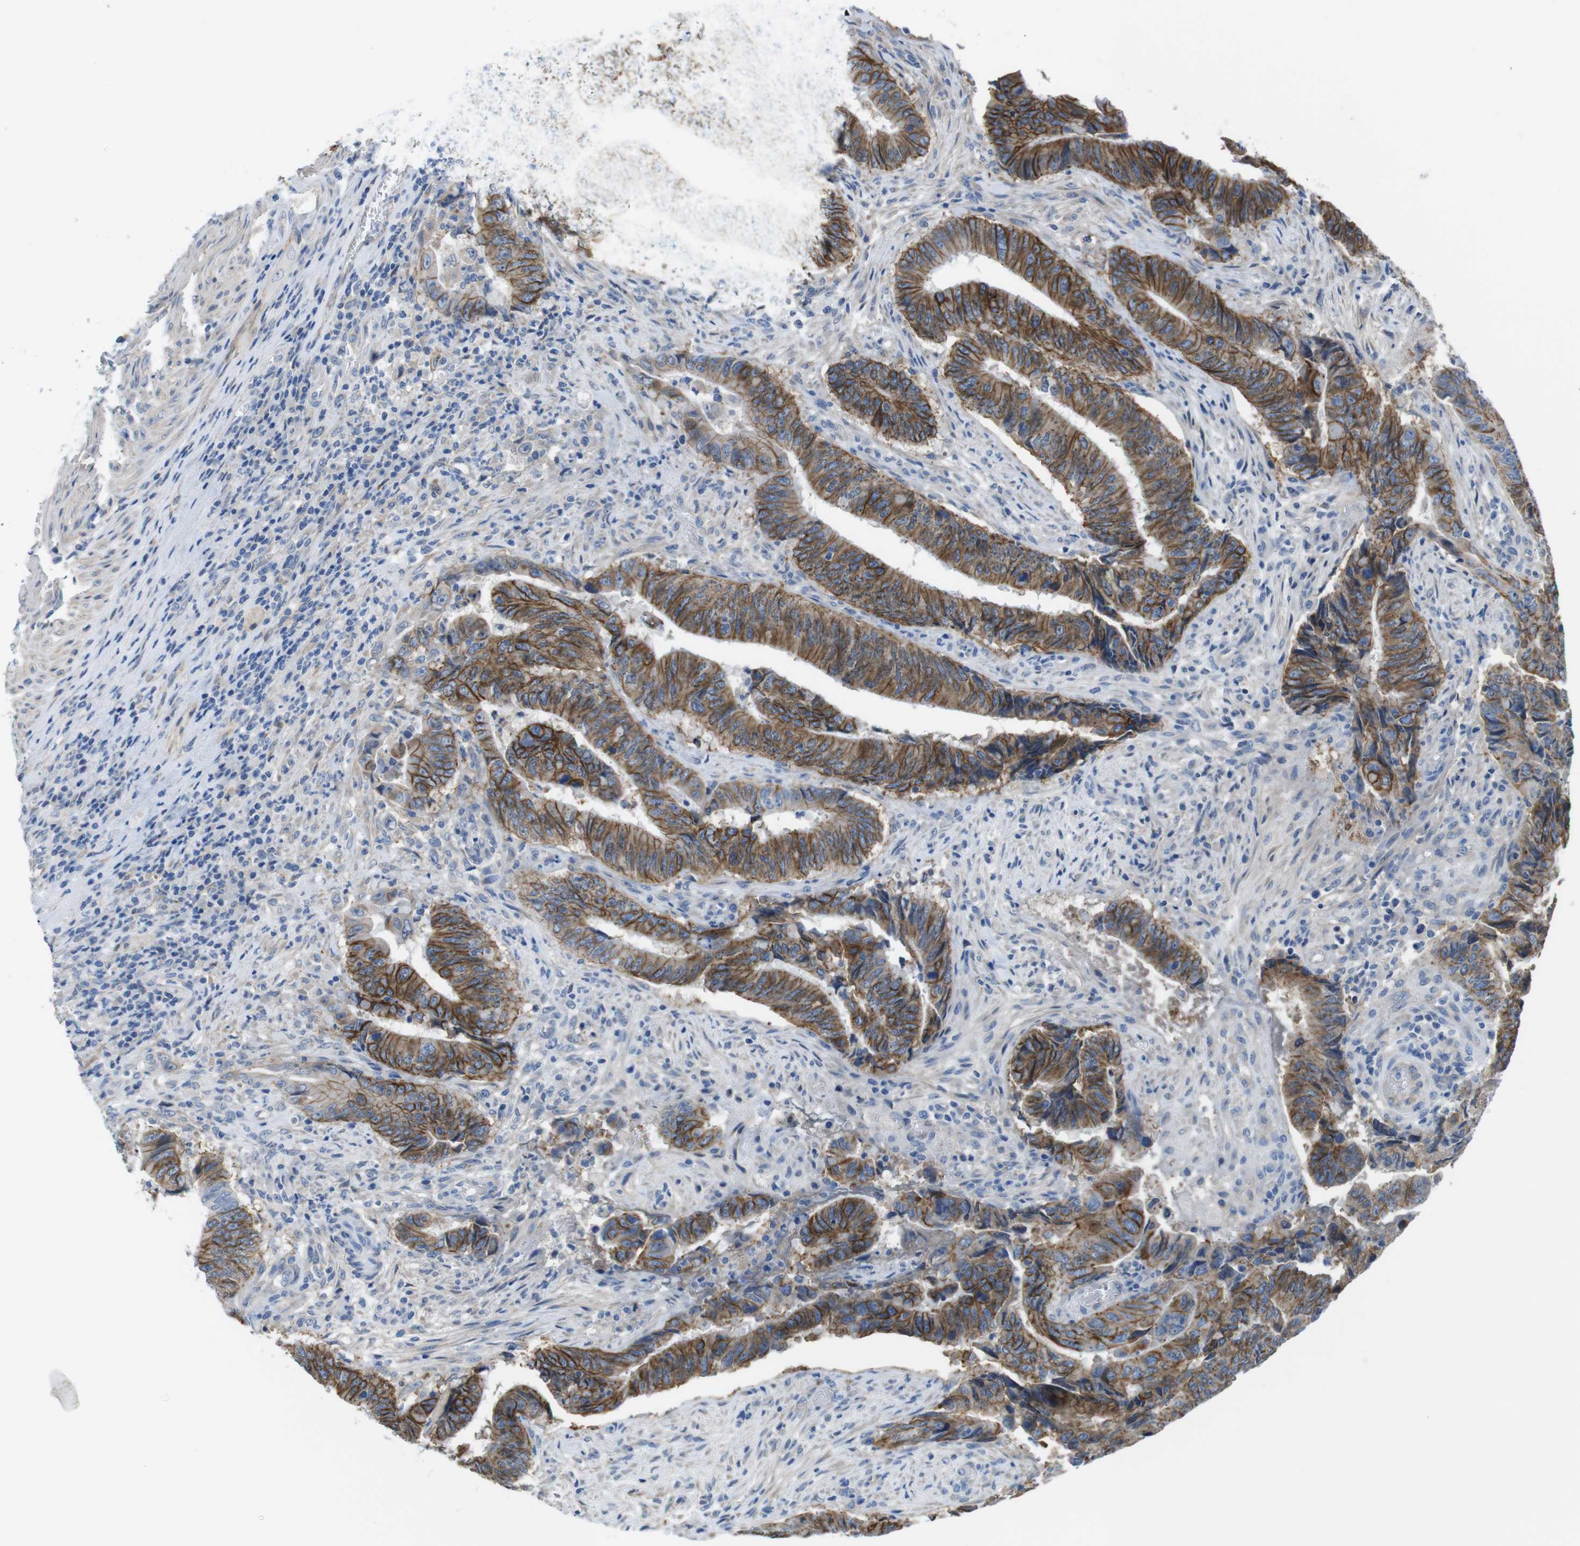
{"staining": {"intensity": "moderate", "quantity": ">75%", "location": "cytoplasmic/membranous"}, "tissue": "colorectal cancer", "cell_type": "Tumor cells", "image_type": "cancer", "snomed": [{"axis": "morphology", "description": "Normal tissue, NOS"}, {"axis": "morphology", "description": "Adenocarcinoma, NOS"}, {"axis": "topography", "description": "Colon"}], "caption": "A high-resolution histopathology image shows IHC staining of adenocarcinoma (colorectal), which demonstrates moderate cytoplasmic/membranous positivity in about >75% of tumor cells.", "gene": "CDH8", "patient": {"sex": "male", "age": 56}}